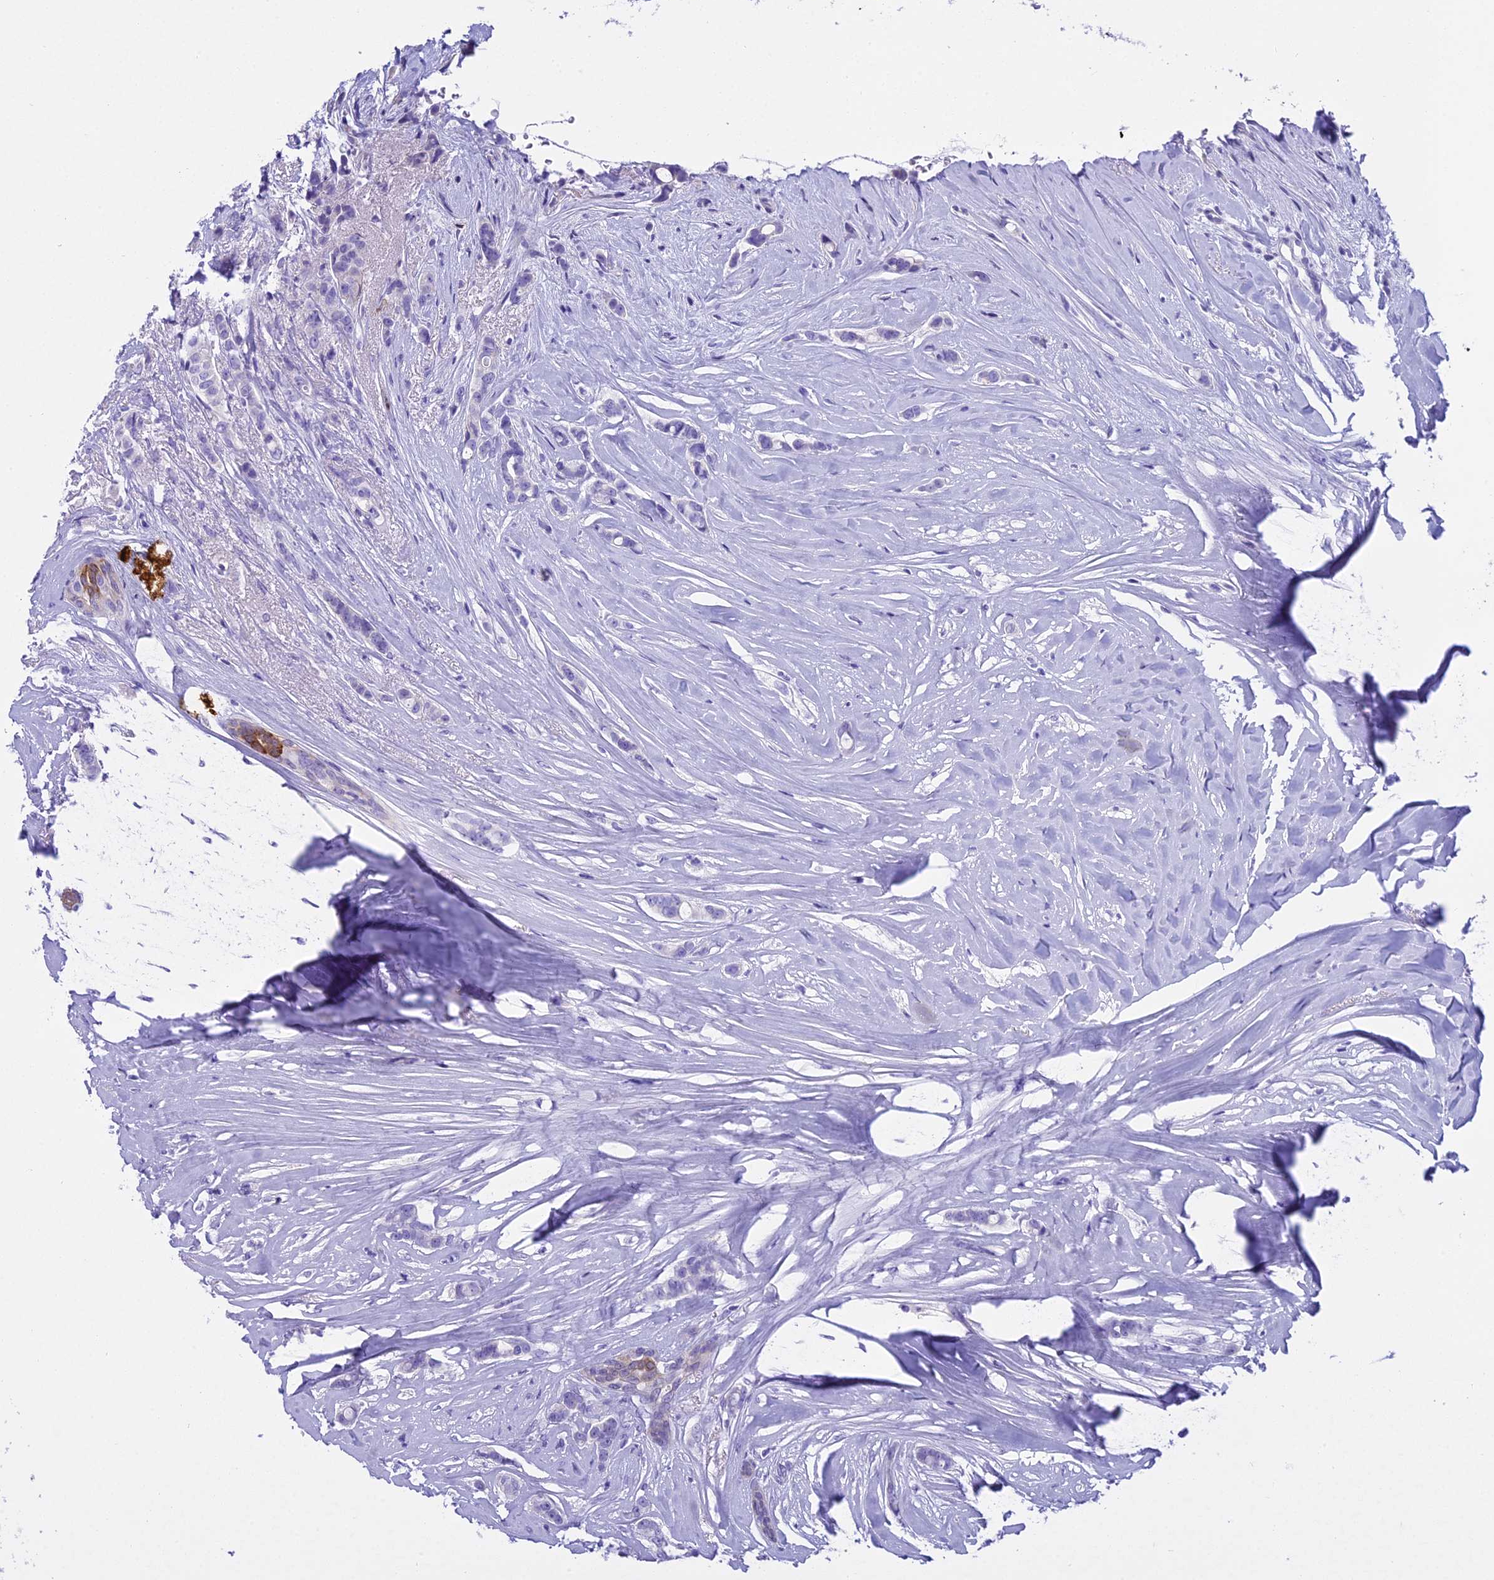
{"staining": {"intensity": "negative", "quantity": "none", "location": "none"}, "tissue": "breast cancer", "cell_type": "Tumor cells", "image_type": "cancer", "snomed": [{"axis": "morphology", "description": "Lobular carcinoma"}, {"axis": "topography", "description": "Breast"}], "caption": "Protein analysis of breast cancer (lobular carcinoma) shows no significant expression in tumor cells.", "gene": "KCTD14", "patient": {"sex": "female", "age": 51}}